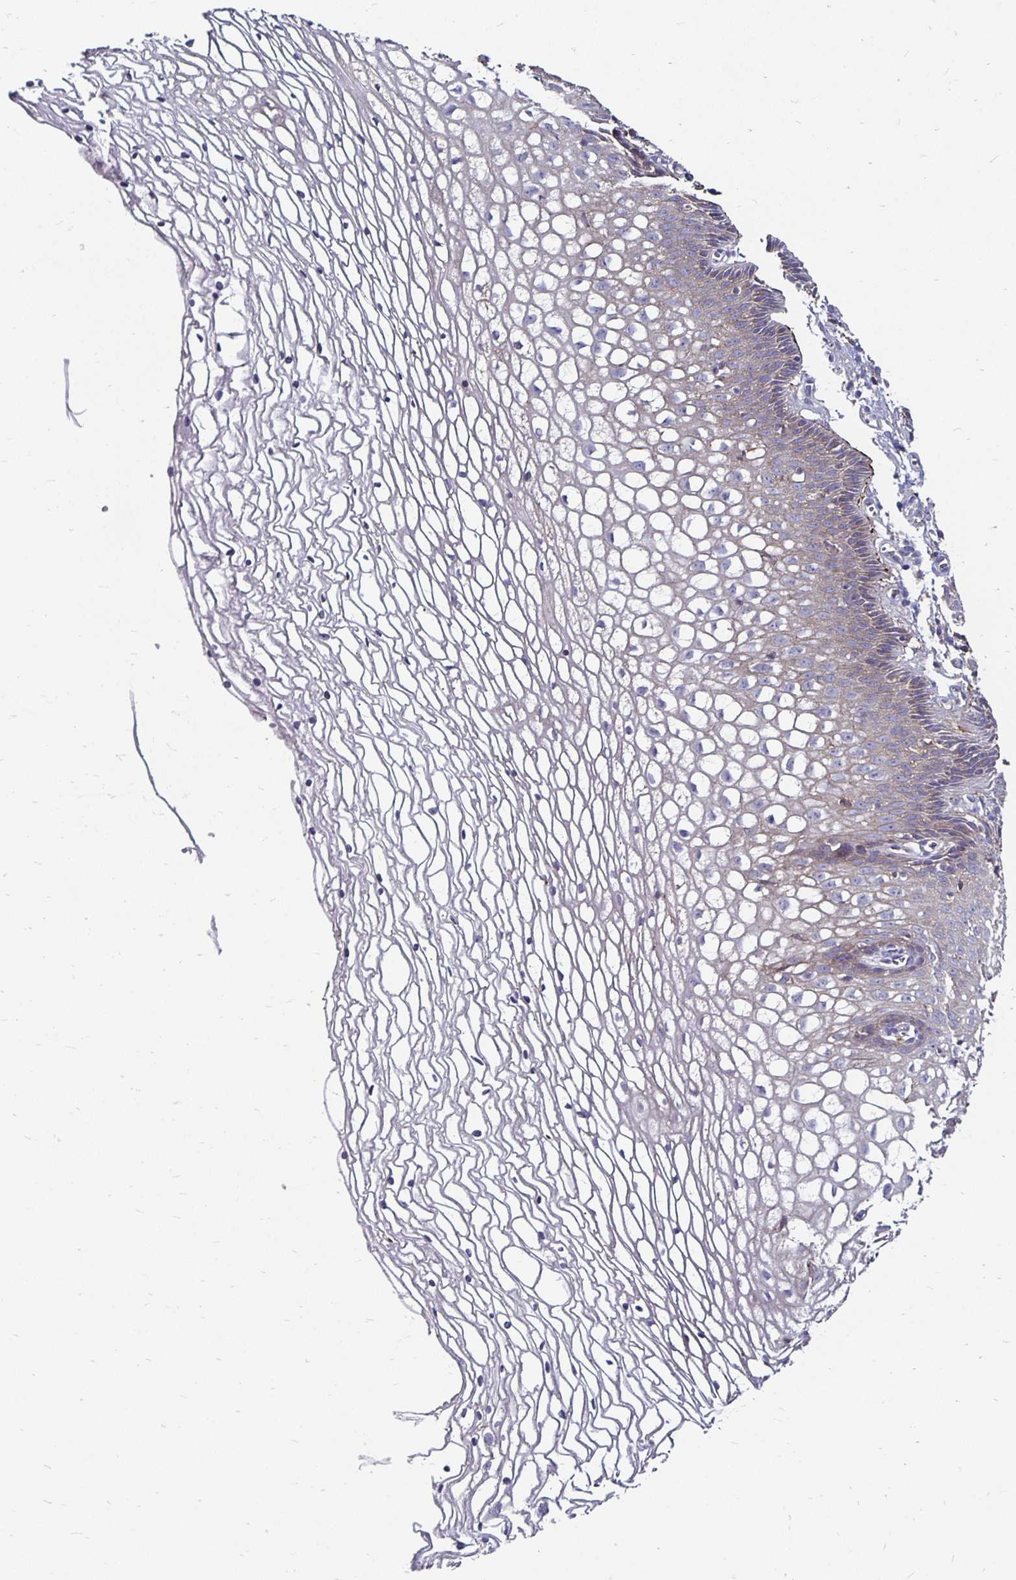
{"staining": {"intensity": "moderate", "quantity": ">75%", "location": "cytoplasmic/membranous"}, "tissue": "cervix", "cell_type": "Glandular cells", "image_type": "normal", "snomed": [{"axis": "morphology", "description": "Normal tissue, NOS"}, {"axis": "topography", "description": "Cervix"}], "caption": "A micrograph showing moderate cytoplasmic/membranous positivity in approximately >75% of glandular cells in unremarkable cervix, as visualized by brown immunohistochemical staining.", "gene": "NCSTN", "patient": {"sex": "female", "age": 36}}